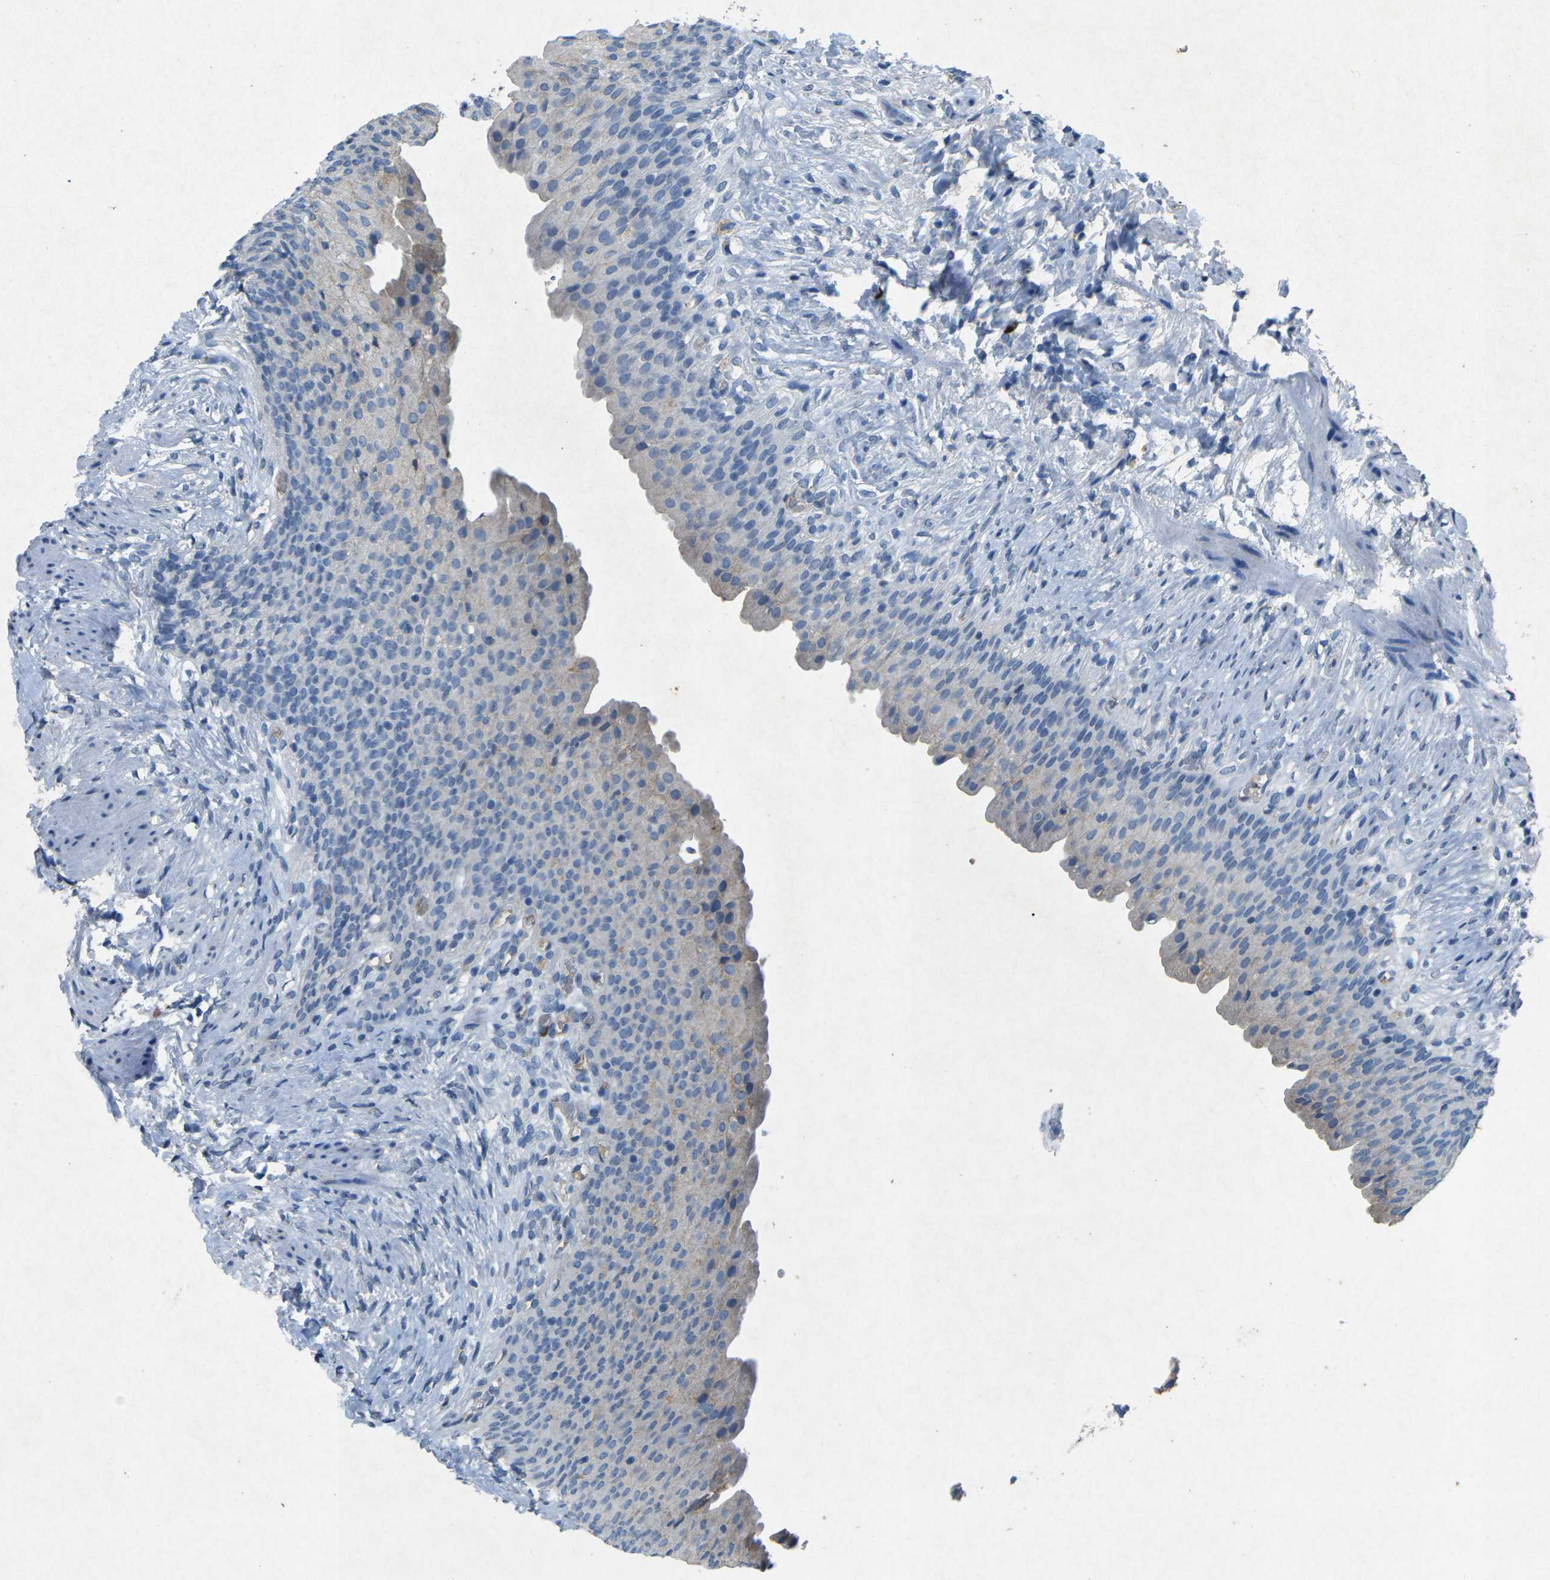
{"staining": {"intensity": "weak", "quantity": "<25%", "location": "cytoplasmic/membranous"}, "tissue": "urinary bladder", "cell_type": "Urothelial cells", "image_type": "normal", "snomed": [{"axis": "morphology", "description": "Normal tissue, NOS"}, {"axis": "topography", "description": "Urinary bladder"}], "caption": "Immunohistochemistry histopathology image of benign human urinary bladder stained for a protein (brown), which shows no positivity in urothelial cells. The staining was performed using DAB to visualize the protein expression in brown, while the nuclei were stained in blue with hematoxylin (Magnification: 20x).", "gene": "PLG", "patient": {"sex": "female", "age": 79}}